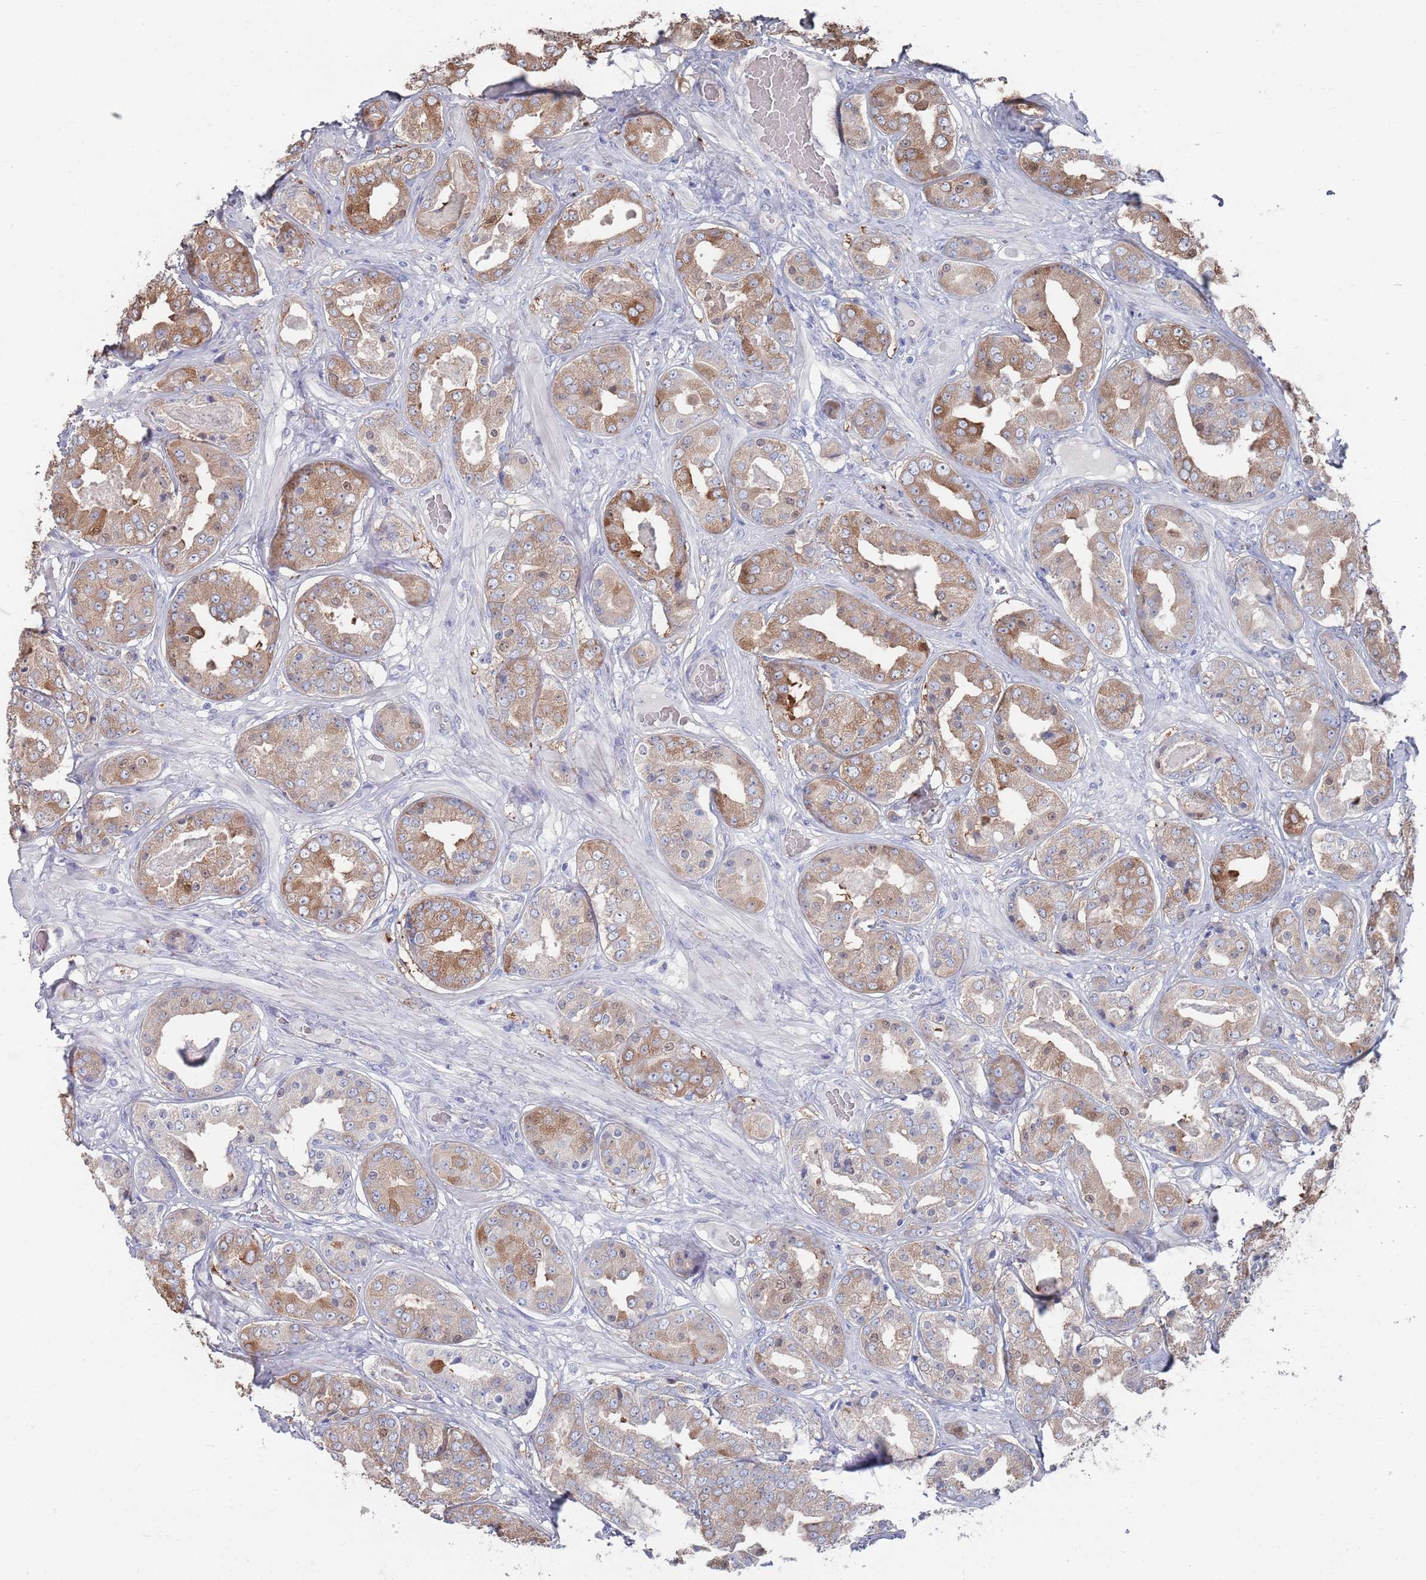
{"staining": {"intensity": "moderate", "quantity": "<25%", "location": "cytoplasmic/membranous"}, "tissue": "prostate cancer", "cell_type": "Tumor cells", "image_type": "cancer", "snomed": [{"axis": "morphology", "description": "Adenocarcinoma, High grade"}, {"axis": "topography", "description": "Prostate"}], "caption": "Approximately <25% of tumor cells in prostate cancer display moderate cytoplasmic/membranous protein expression as visualized by brown immunohistochemical staining.", "gene": "TMCO3", "patient": {"sex": "male", "age": 63}}